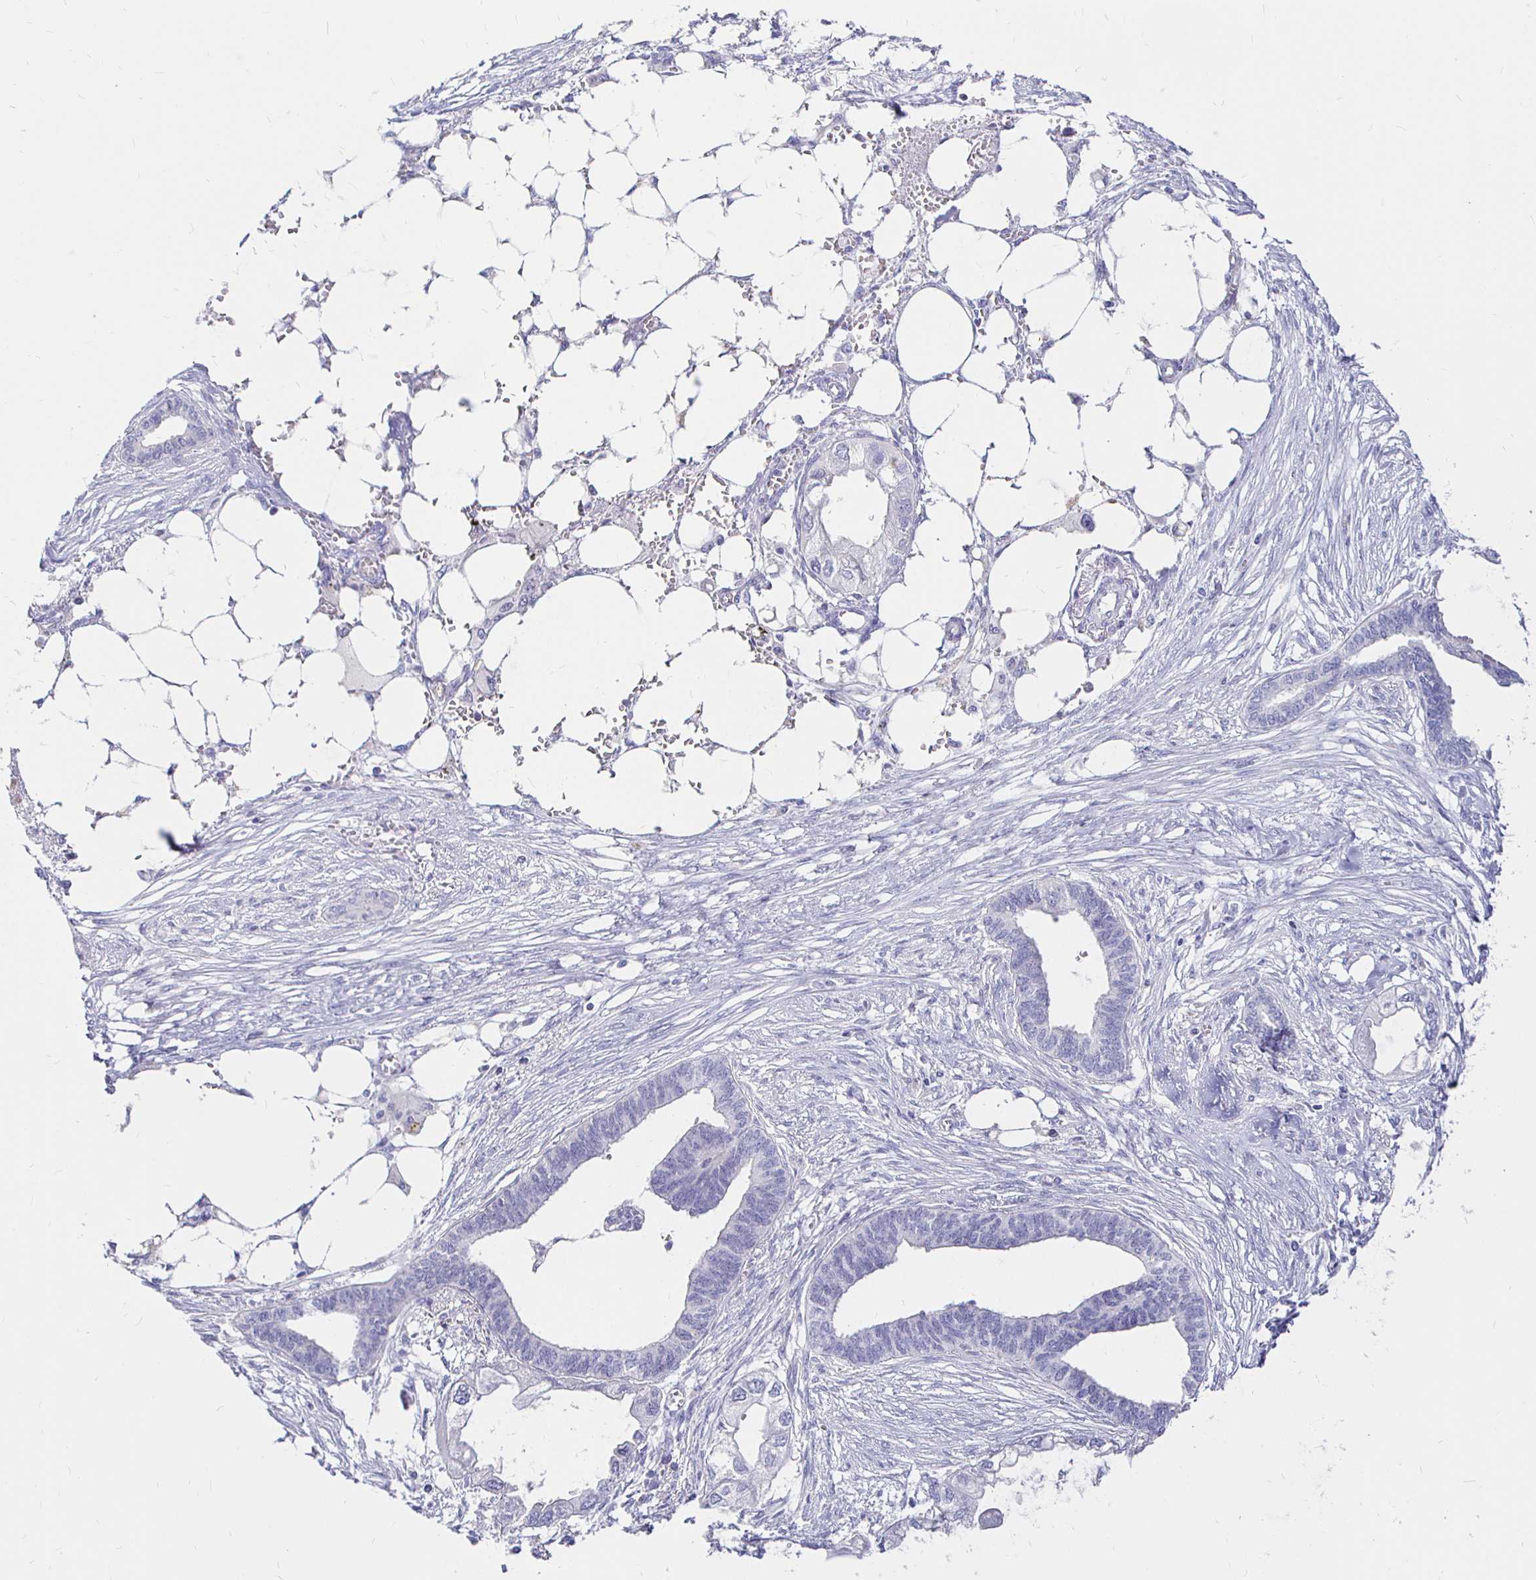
{"staining": {"intensity": "negative", "quantity": "none", "location": "none"}, "tissue": "endometrial cancer", "cell_type": "Tumor cells", "image_type": "cancer", "snomed": [{"axis": "morphology", "description": "Adenocarcinoma, NOS"}, {"axis": "morphology", "description": "Adenocarcinoma, metastatic, NOS"}, {"axis": "topography", "description": "Adipose tissue"}, {"axis": "topography", "description": "Endometrium"}], "caption": "Human endometrial cancer (adenocarcinoma) stained for a protein using immunohistochemistry shows no expression in tumor cells.", "gene": "NECAB1", "patient": {"sex": "female", "age": 67}}